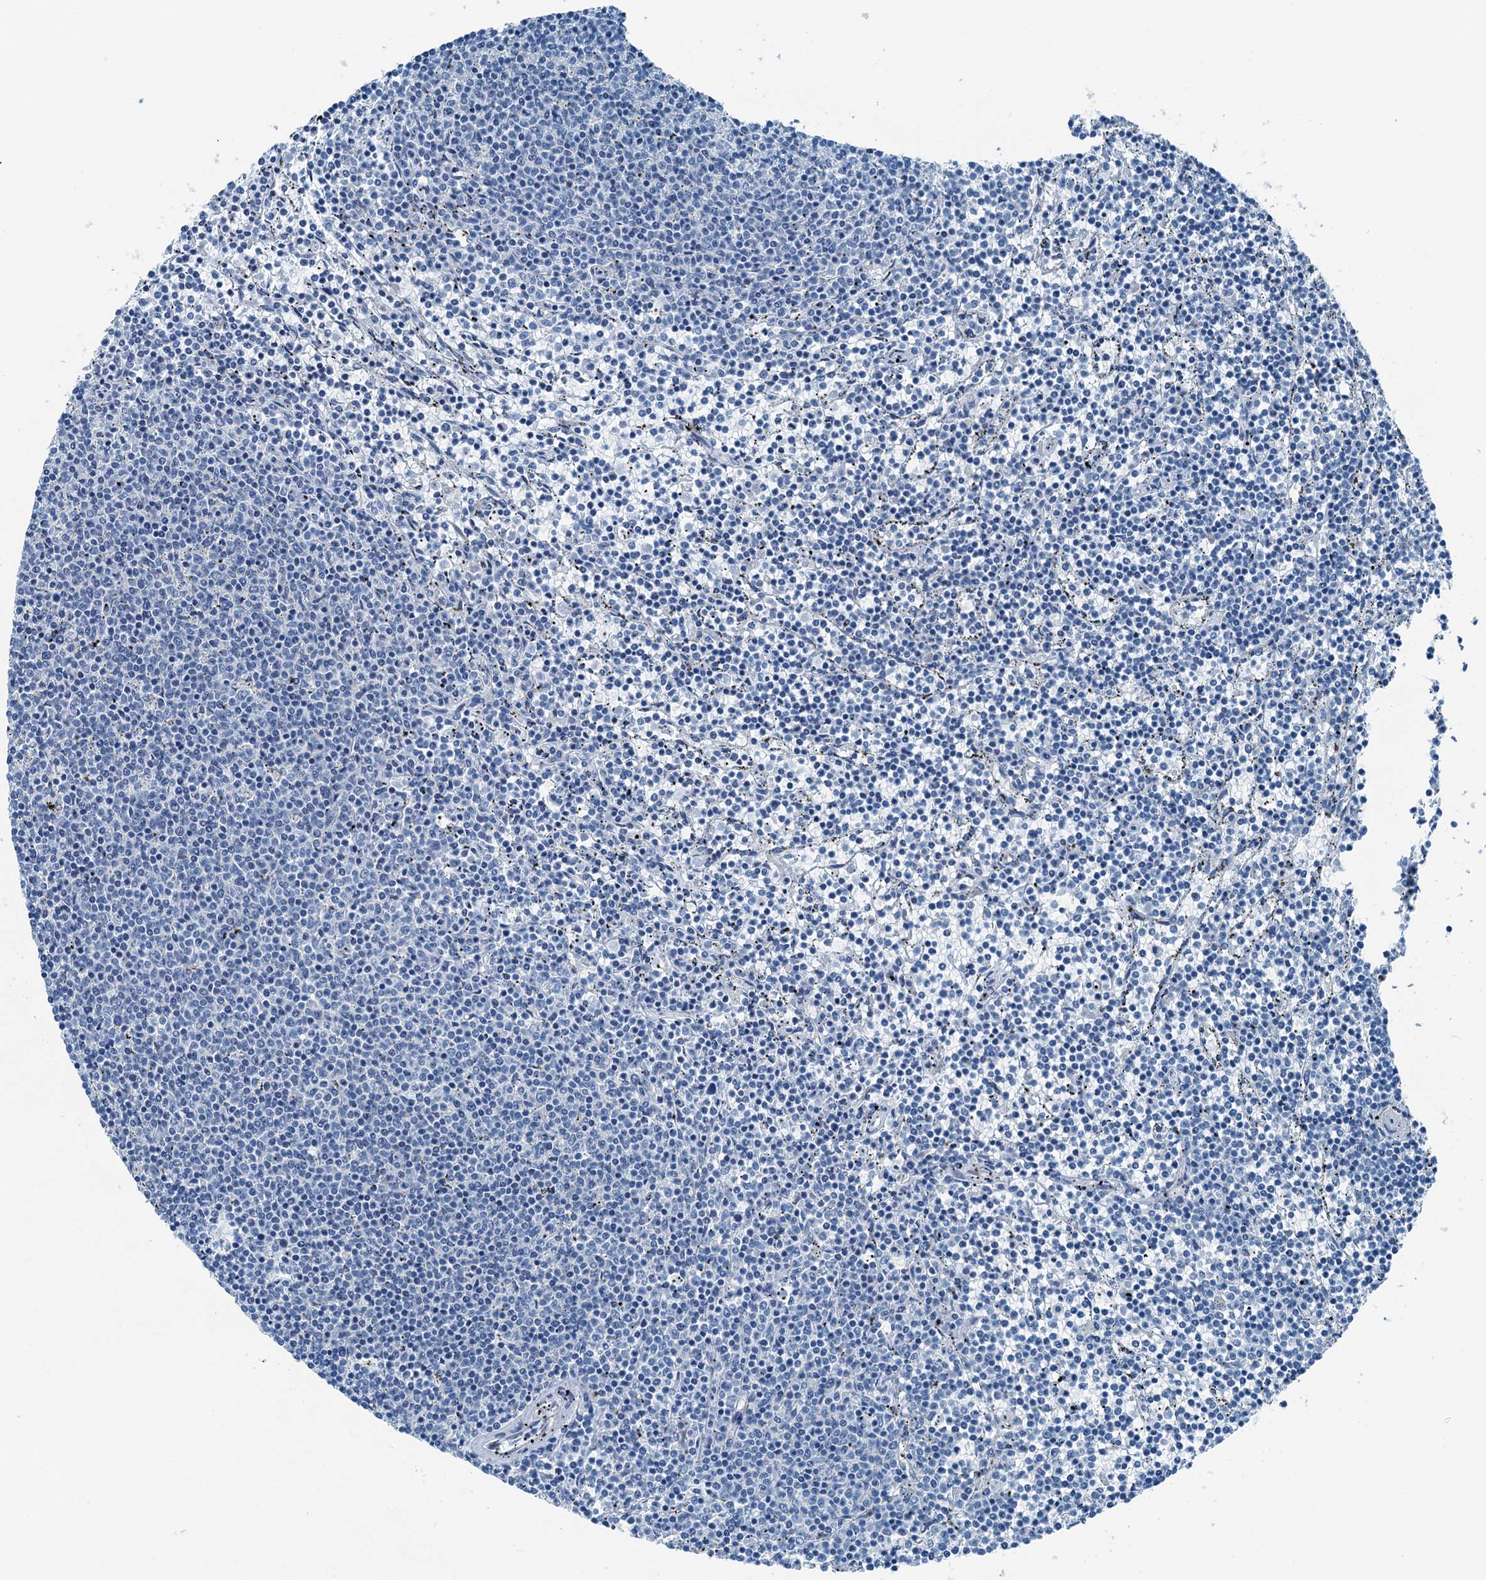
{"staining": {"intensity": "negative", "quantity": "none", "location": "none"}, "tissue": "lymphoma", "cell_type": "Tumor cells", "image_type": "cancer", "snomed": [{"axis": "morphology", "description": "Malignant lymphoma, non-Hodgkin's type, Low grade"}, {"axis": "topography", "description": "Spleen"}], "caption": "This histopathology image is of lymphoma stained with immunohistochemistry to label a protein in brown with the nuclei are counter-stained blue. There is no staining in tumor cells. (DAB immunohistochemistry (IHC) with hematoxylin counter stain).", "gene": "TMOD2", "patient": {"sex": "female", "age": 50}}